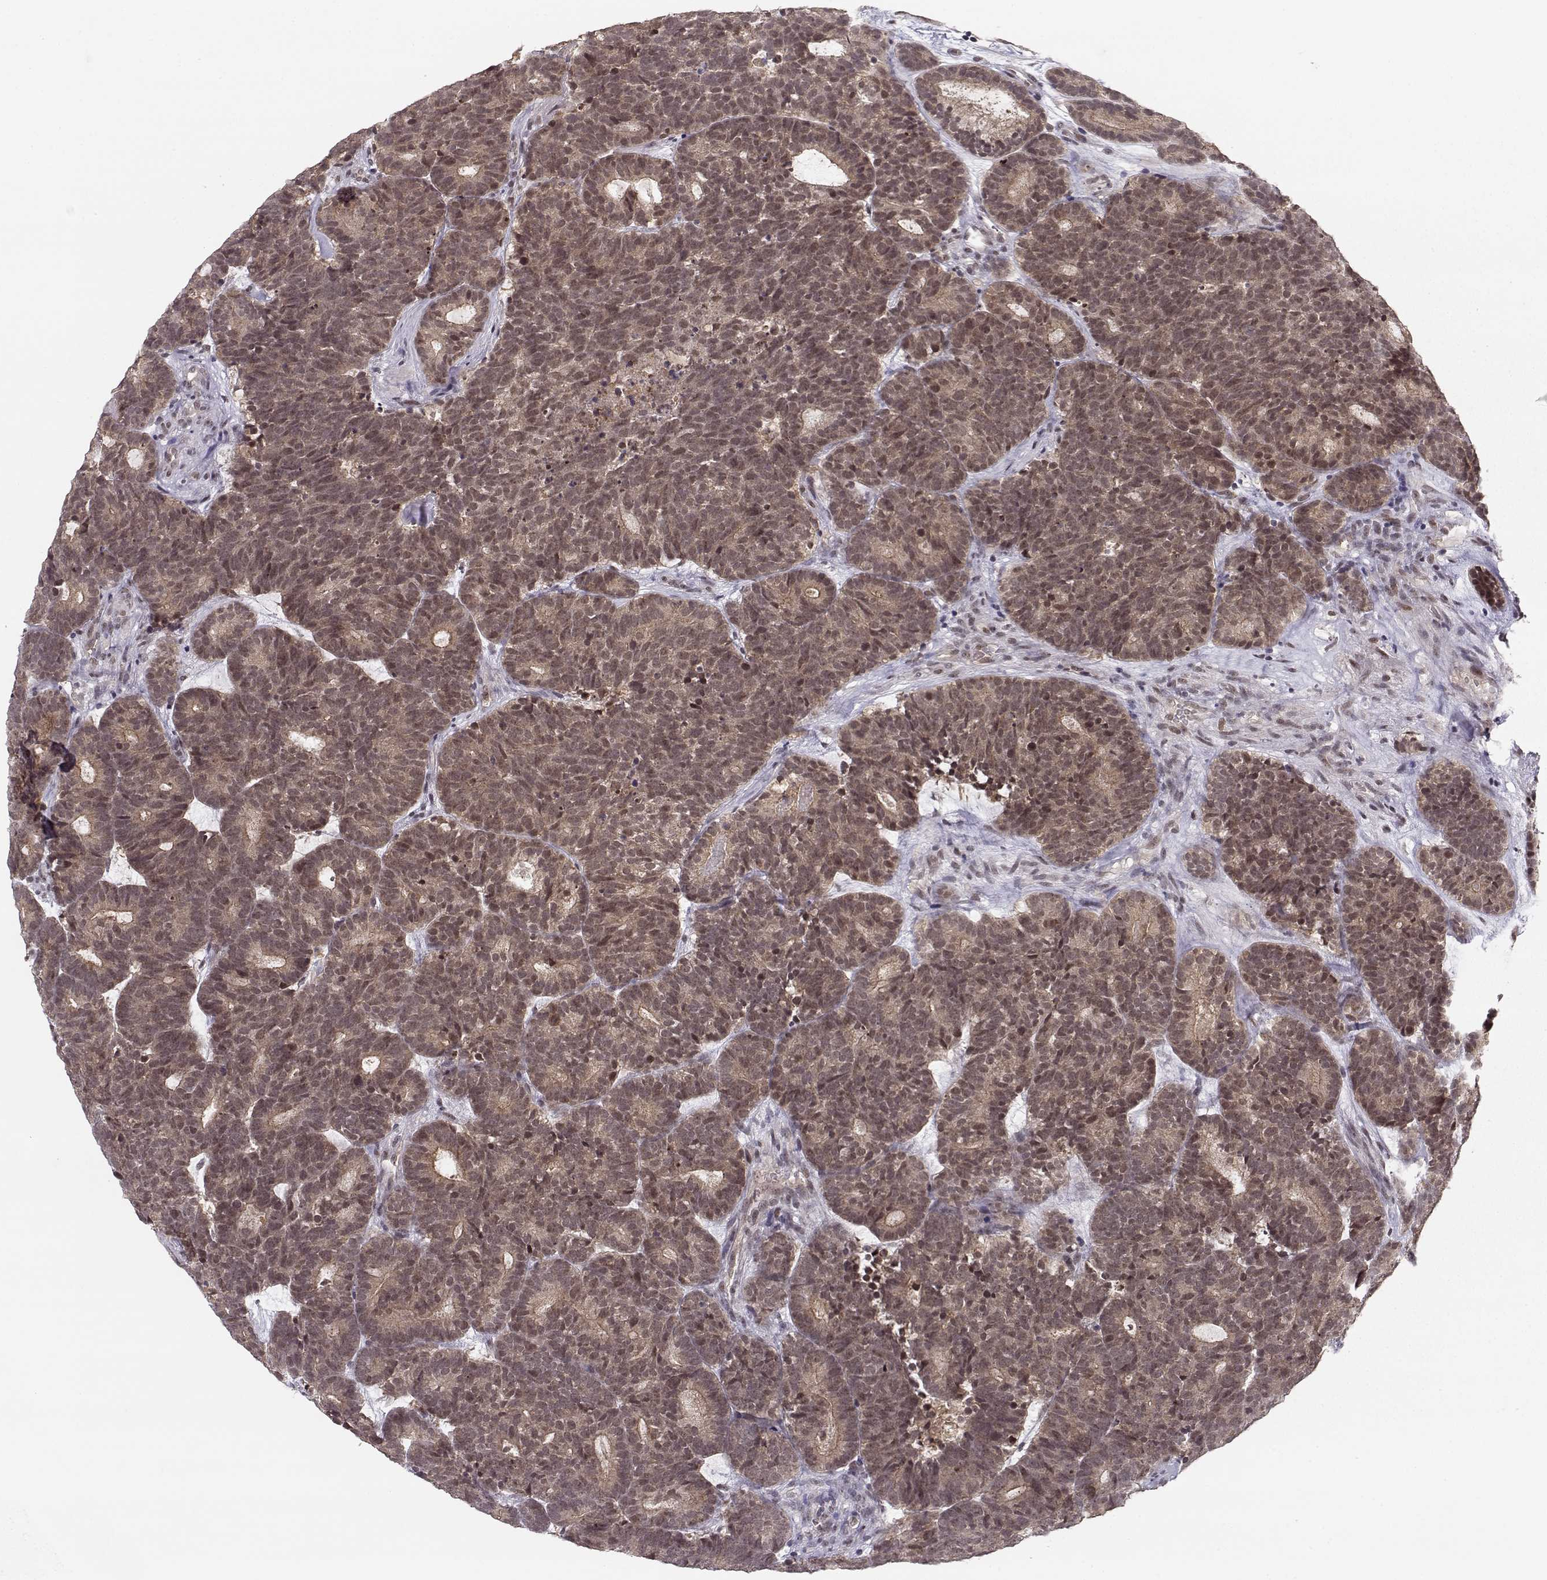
{"staining": {"intensity": "weak", "quantity": ">75%", "location": "cytoplasmic/membranous,nuclear"}, "tissue": "head and neck cancer", "cell_type": "Tumor cells", "image_type": "cancer", "snomed": [{"axis": "morphology", "description": "Adenocarcinoma, NOS"}, {"axis": "topography", "description": "Head-Neck"}], "caption": "This histopathology image shows IHC staining of adenocarcinoma (head and neck), with low weak cytoplasmic/membranous and nuclear staining in about >75% of tumor cells.", "gene": "CSNK2A1", "patient": {"sex": "female", "age": 81}}